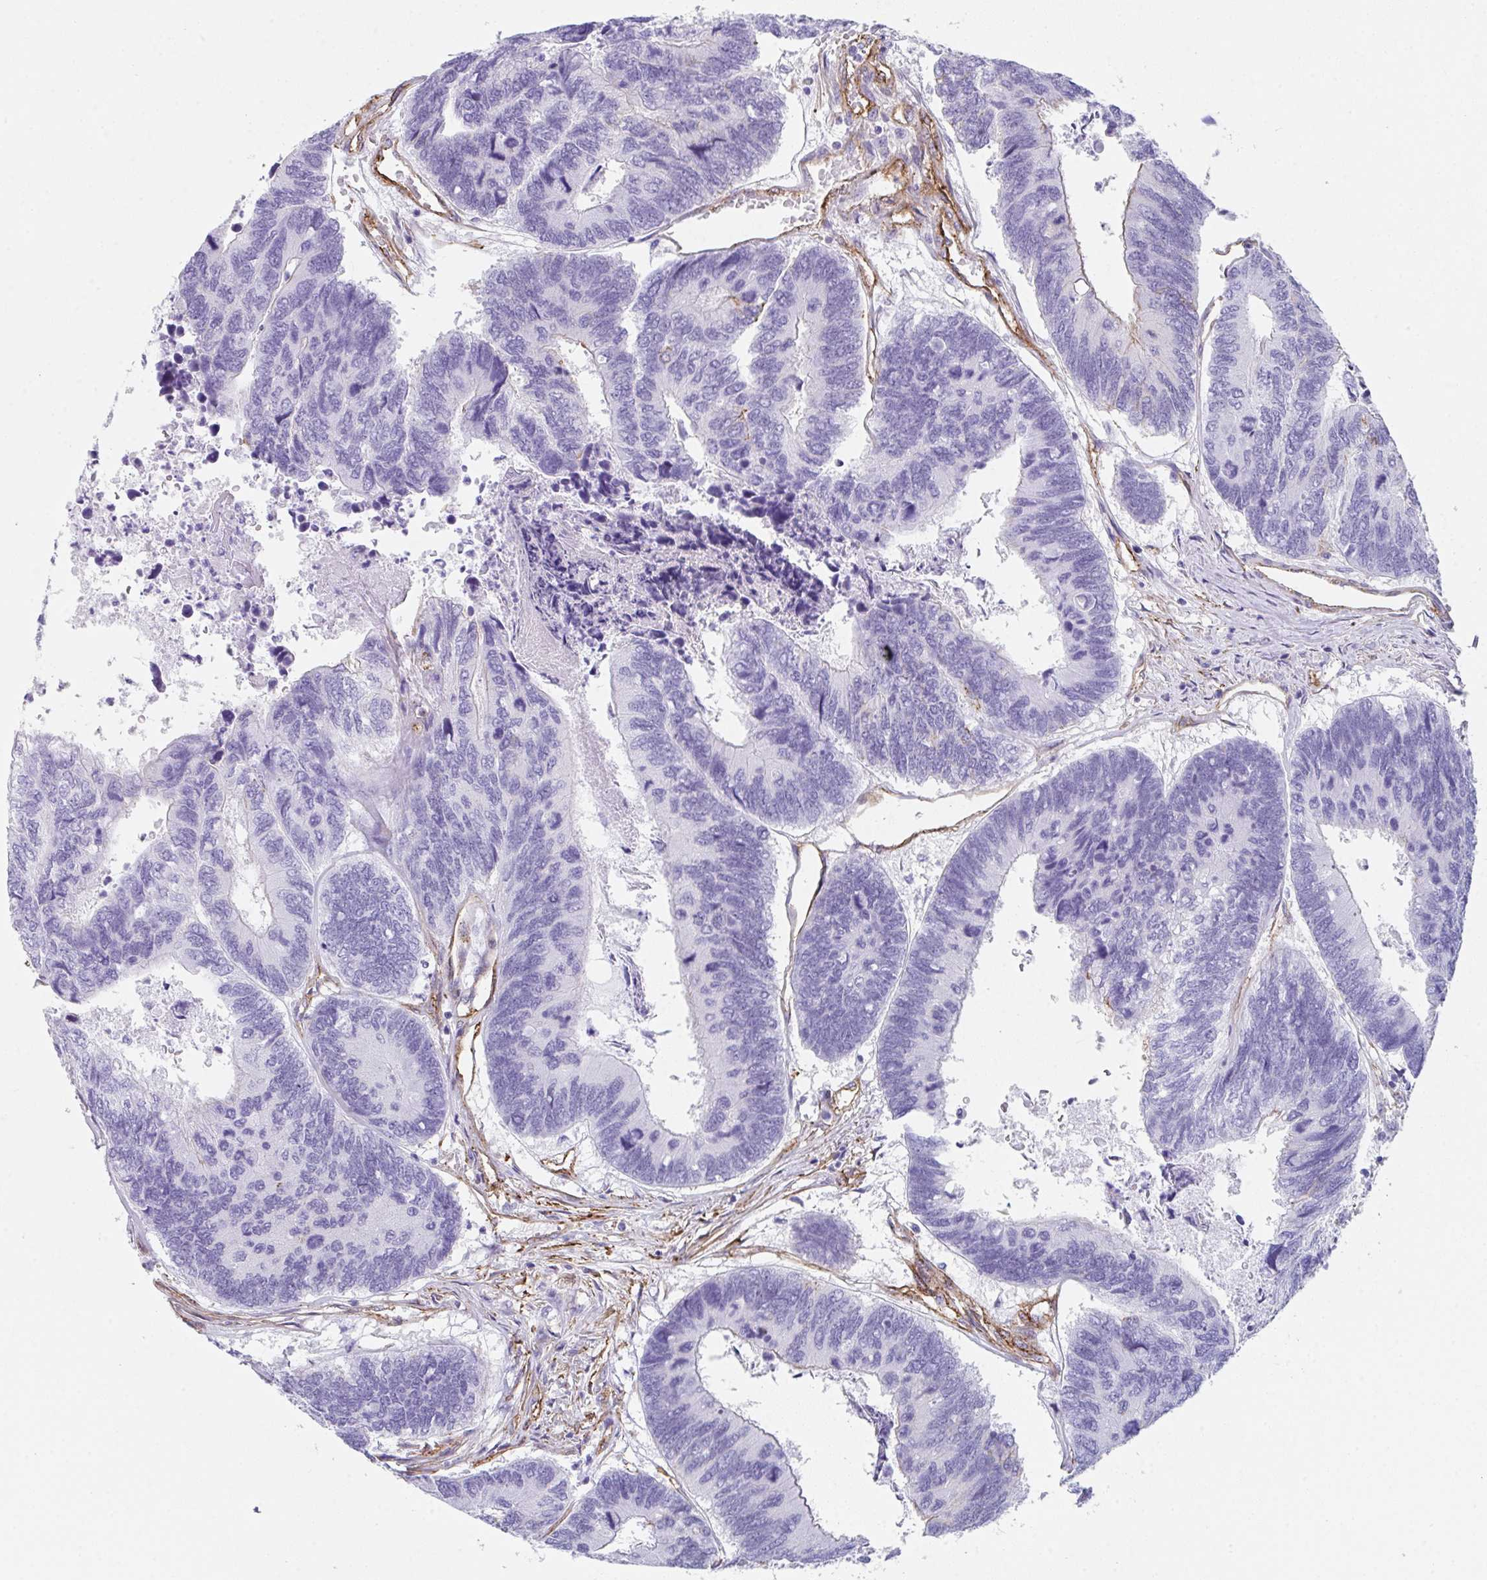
{"staining": {"intensity": "negative", "quantity": "none", "location": "none"}, "tissue": "colorectal cancer", "cell_type": "Tumor cells", "image_type": "cancer", "snomed": [{"axis": "morphology", "description": "Adenocarcinoma, NOS"}, {"axis": "topography", "description": "Colon"}], "caption": "Colorectal adenocarcinoma was stained to show a protein in brown. There is no significant positivity in tumor cells.", "gene": "DBN1", "patient": {"sex": "female", "age": 67}}